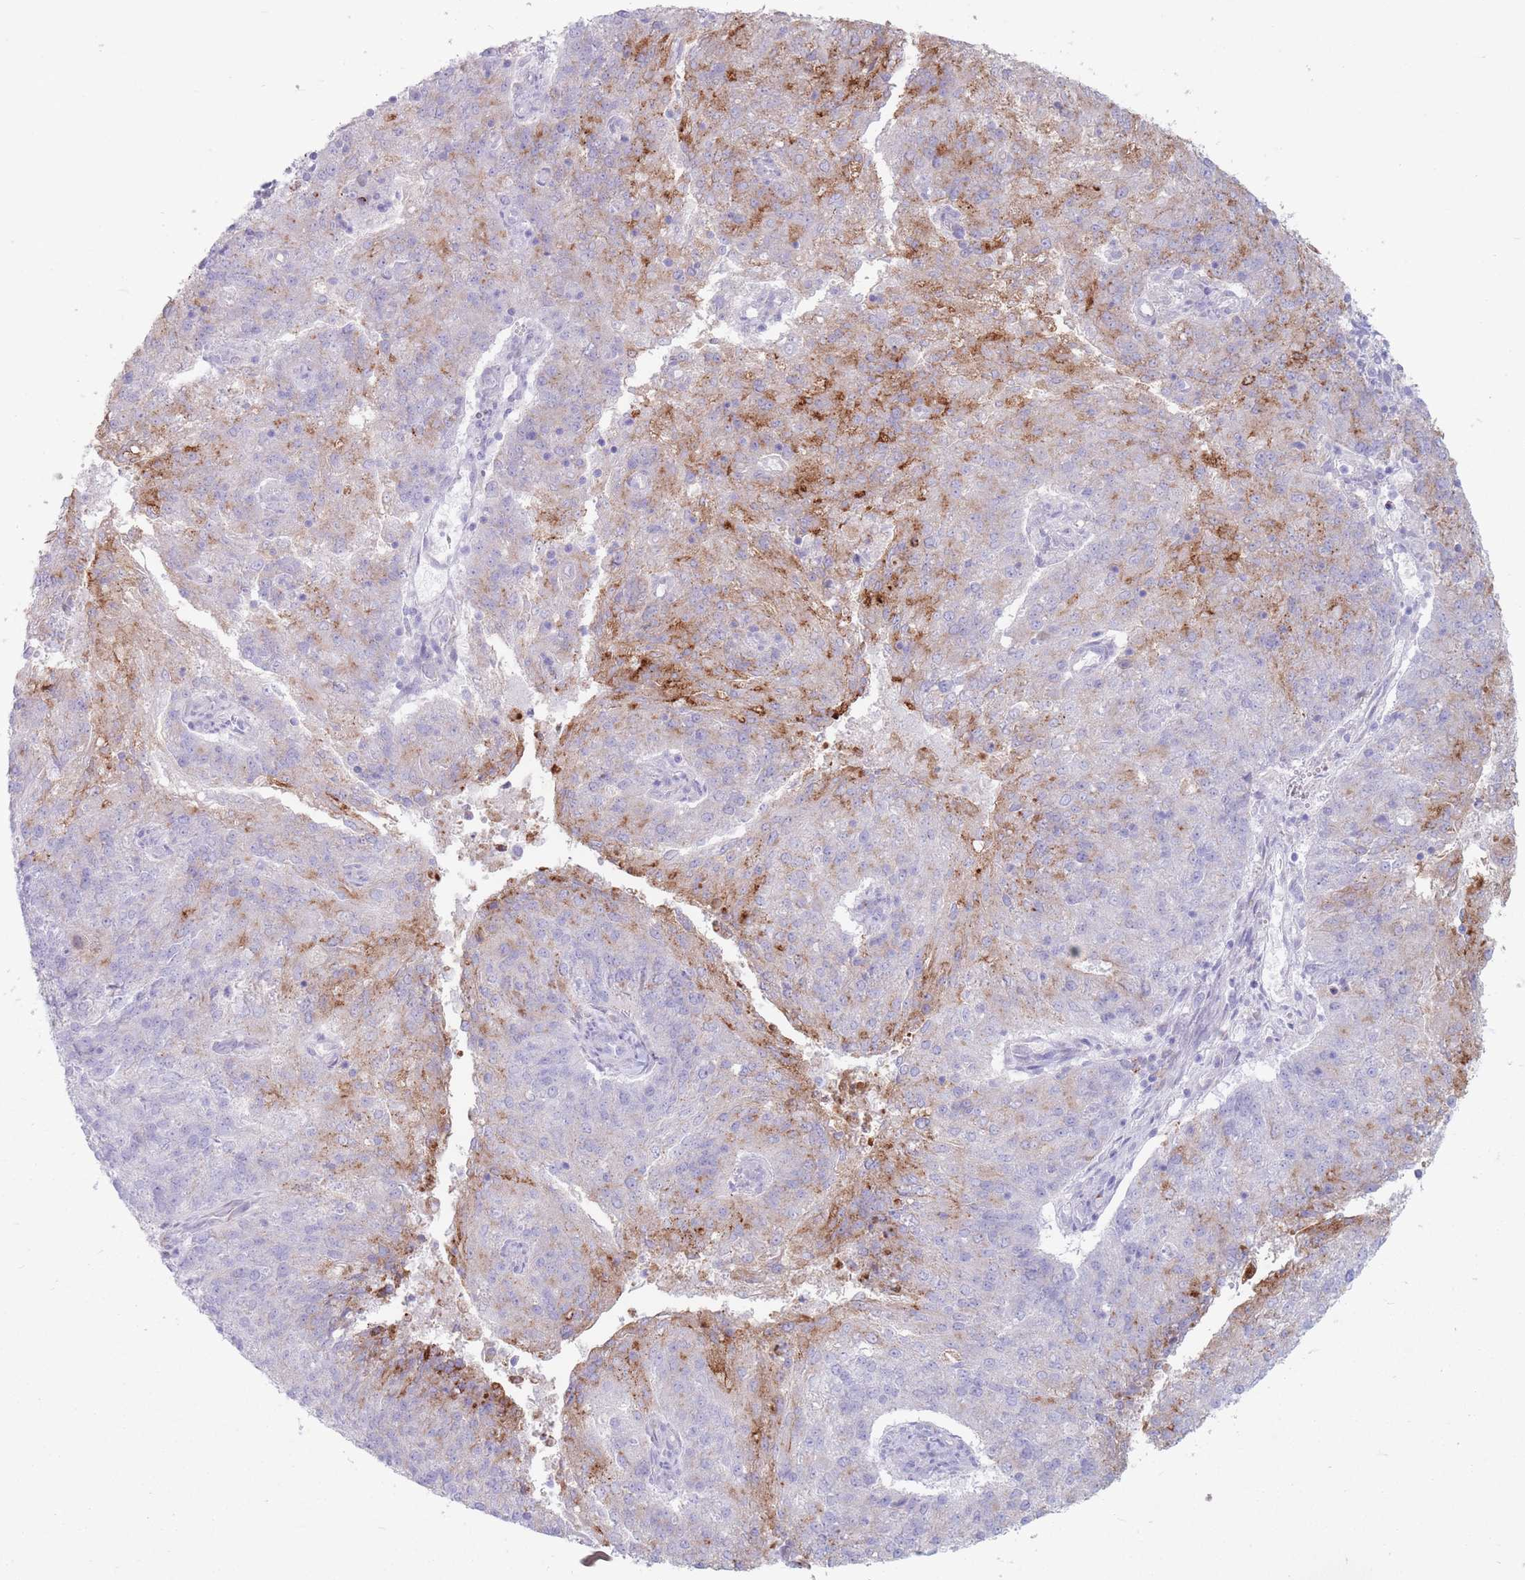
{"staining": {"intensity": "strong", "quantity": "25%-75%", "location": "cytoplasmic/membranous"}, "tissue": "endometrial cancer", "cell_type": "Tumor cells", "image_type": "cancer", "snomed": [{"axis": "morphology", "description": "Adenocarcinoma, NOS"}, {"axis": "topography", "description": "Endometrium"}], "caption": "Adenocarcinoma (endometrial) stained with a protein marker exhibits strong staining in tumor cells.", "gene": "ST3GAL5", "patient": {"sex": "female", "age": 82}}